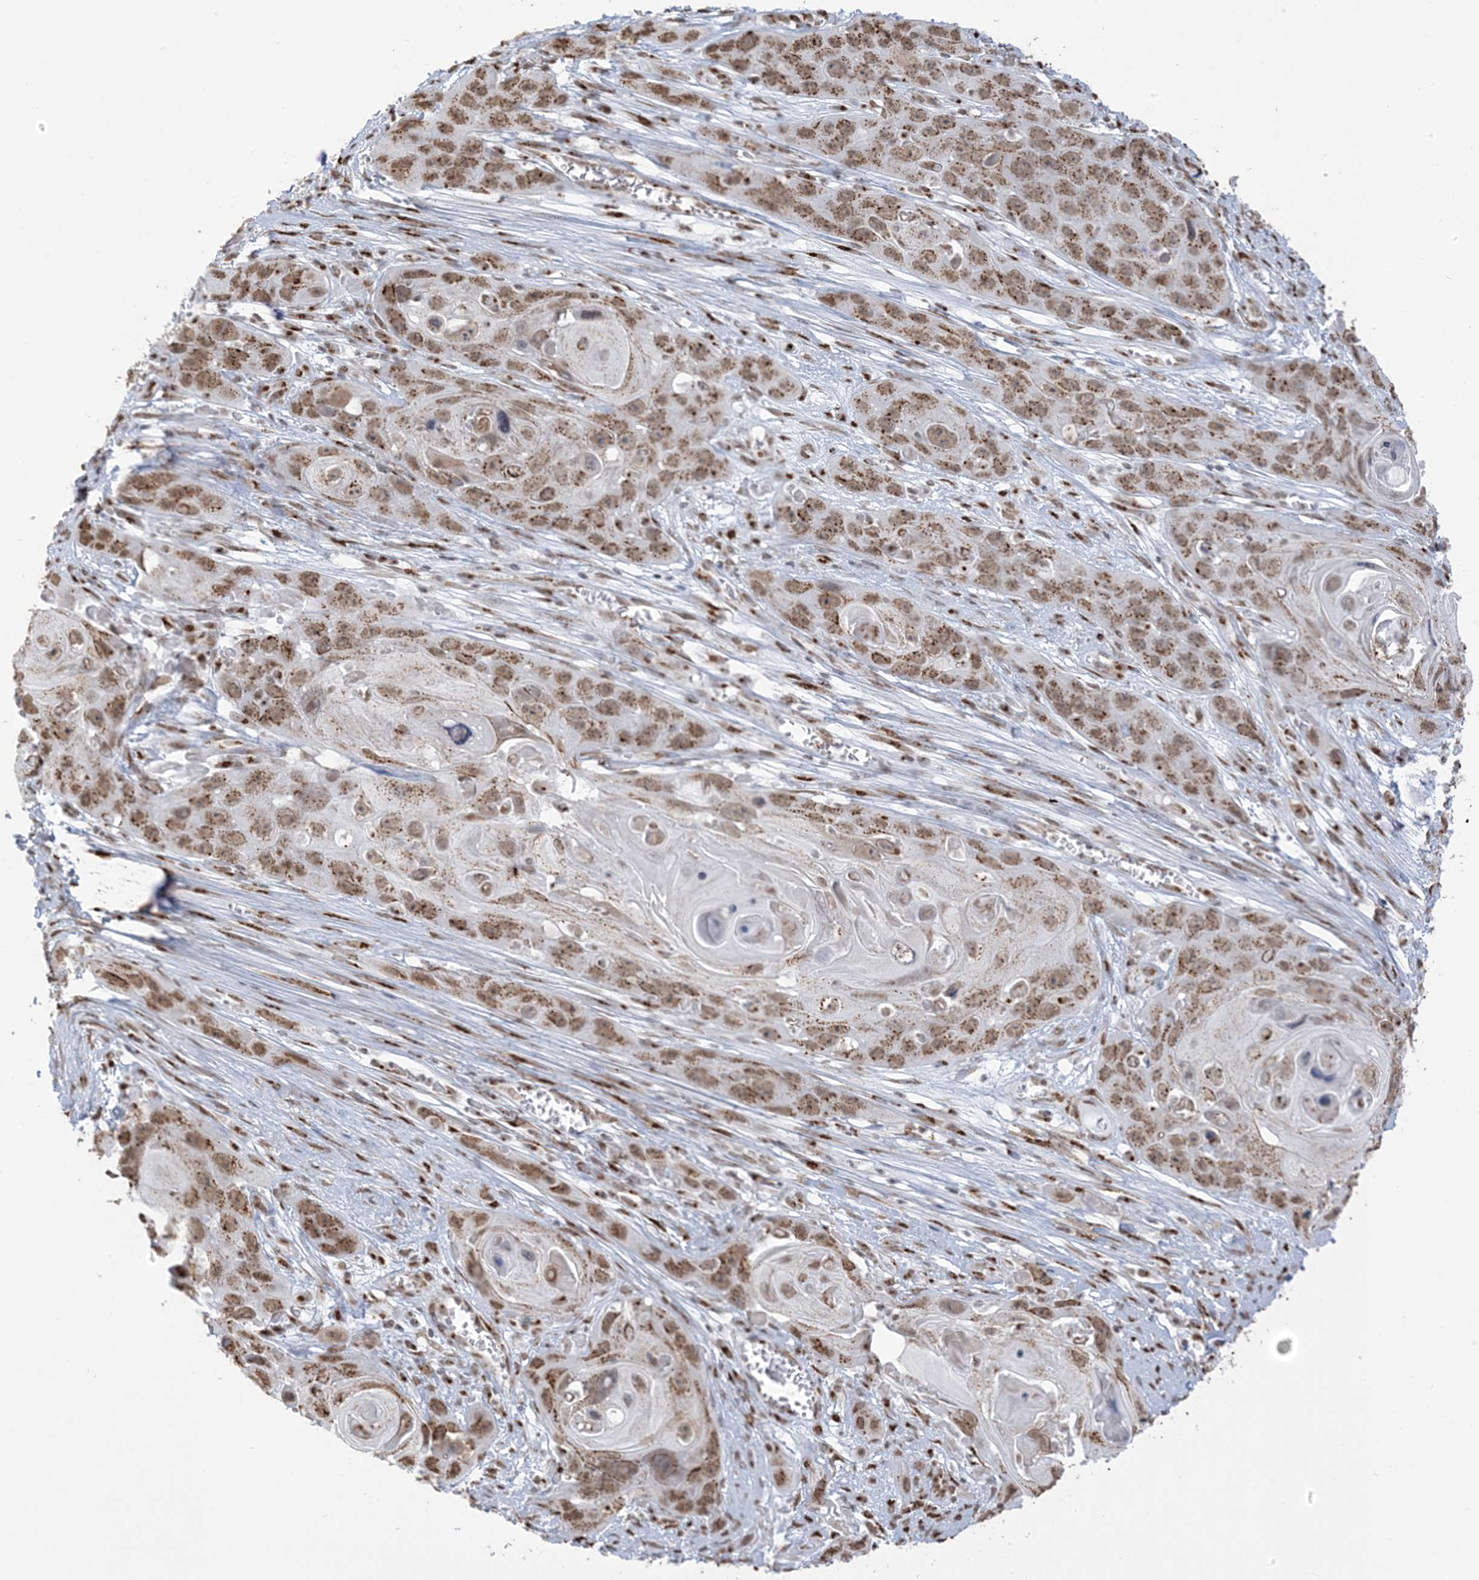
{"staining": {"intensity": "moderate", "quantity": ">75%", "location": "cytoplasmic/membranous,nuclear"}, "tissue": "skin cancer", "cell_type": "Tumor cells", "image_type": "cancer", "snomed": [{"axis": "morphology", "description": "Squamous cell carcinoma, NOS"}, {"axis": "topography", "description": "Skin"}], "caption": "This is an image of immunohistochemistry (IHC) staining of skin cancer (squamous cell carcinoma), which shows moderate expression in the cytoplasmic/membranous and nuclear of tumor cells.", "gene": "GPR107", "patient": {"sex": "male", "age": 55}}